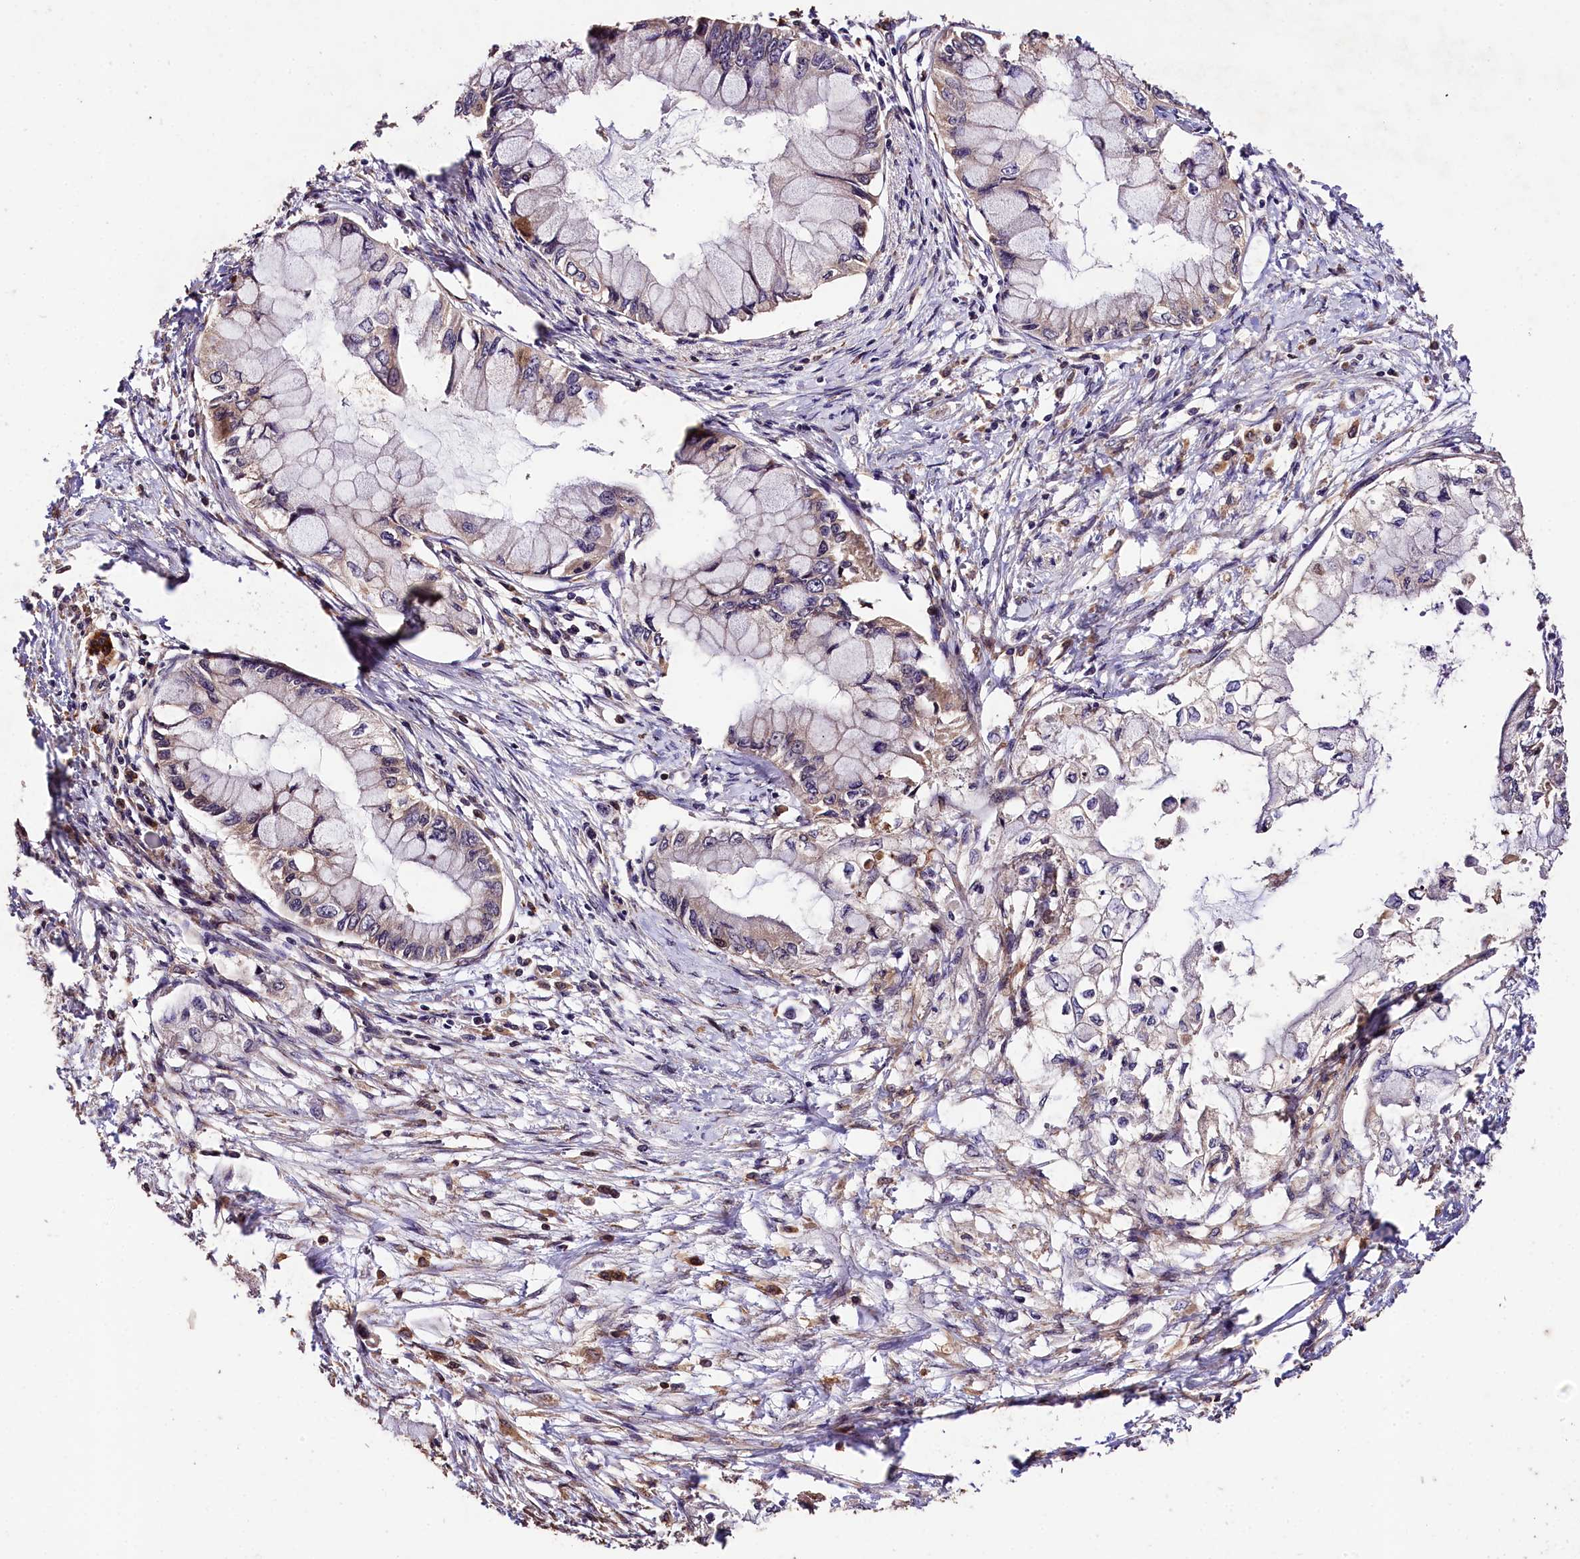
{"staining": {"intensity": "negative", "quantity": "none", "location": "none"}, "tissue": "pancreatic cancer", "cell_type": "Tumor cells", "image_type": "cancer", "snomed": [{"axis": "morphology", "description": "Adenocarcinoma, NOS"}, {"axis": "topography", "description": "Pancreas"}], "caption": "IHC micrograph of neoplastic tissue: human adenocarcinoma (pancreatic) stained with DAB exhibits no significant protein expression in tumor cells.", "gene": "KPTN", "patient": {"sex": "male", "age": 48}}